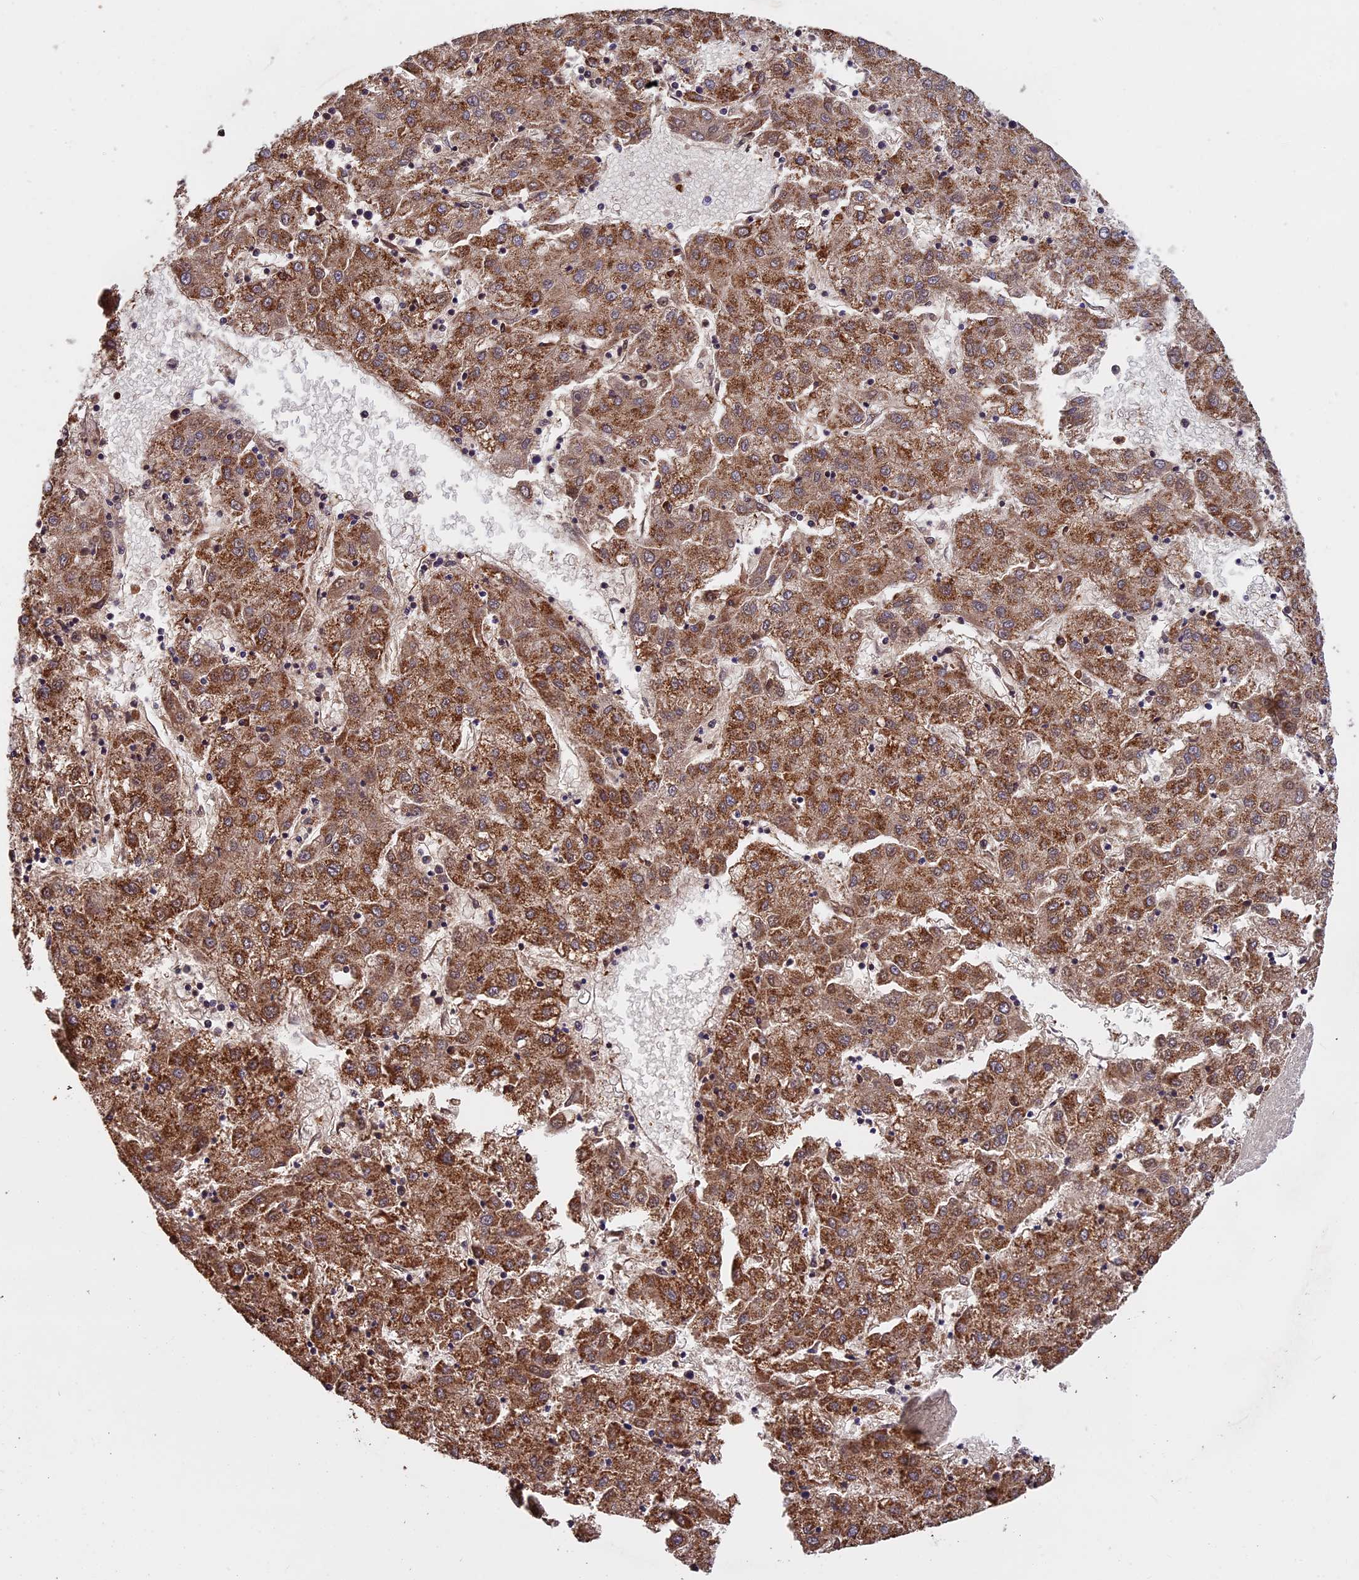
{"staining": {"intensity": "moderate", "quantity": ">75%", "location": "cytoplasmic/membranous"}, "tissue": "liver cancer", "cell_type": "Tumor cells", "image_type": "cancer", "snomed": [{"axis": "morphology", "description": "Carcinoma, Hepatocellular, NOS"}, {"axis": "topography", "description": "Liver"}], "caption": "This histopathology image exhibits liver cancer stained with IHC to label a protein in brown. The cytoplasmic/membranous of tumor cells show moderate positivity for the protein. Nuclei are counter-stained blue.", "gene": "PKD2L2", "patient": {"sex": "male", "age": 72}}